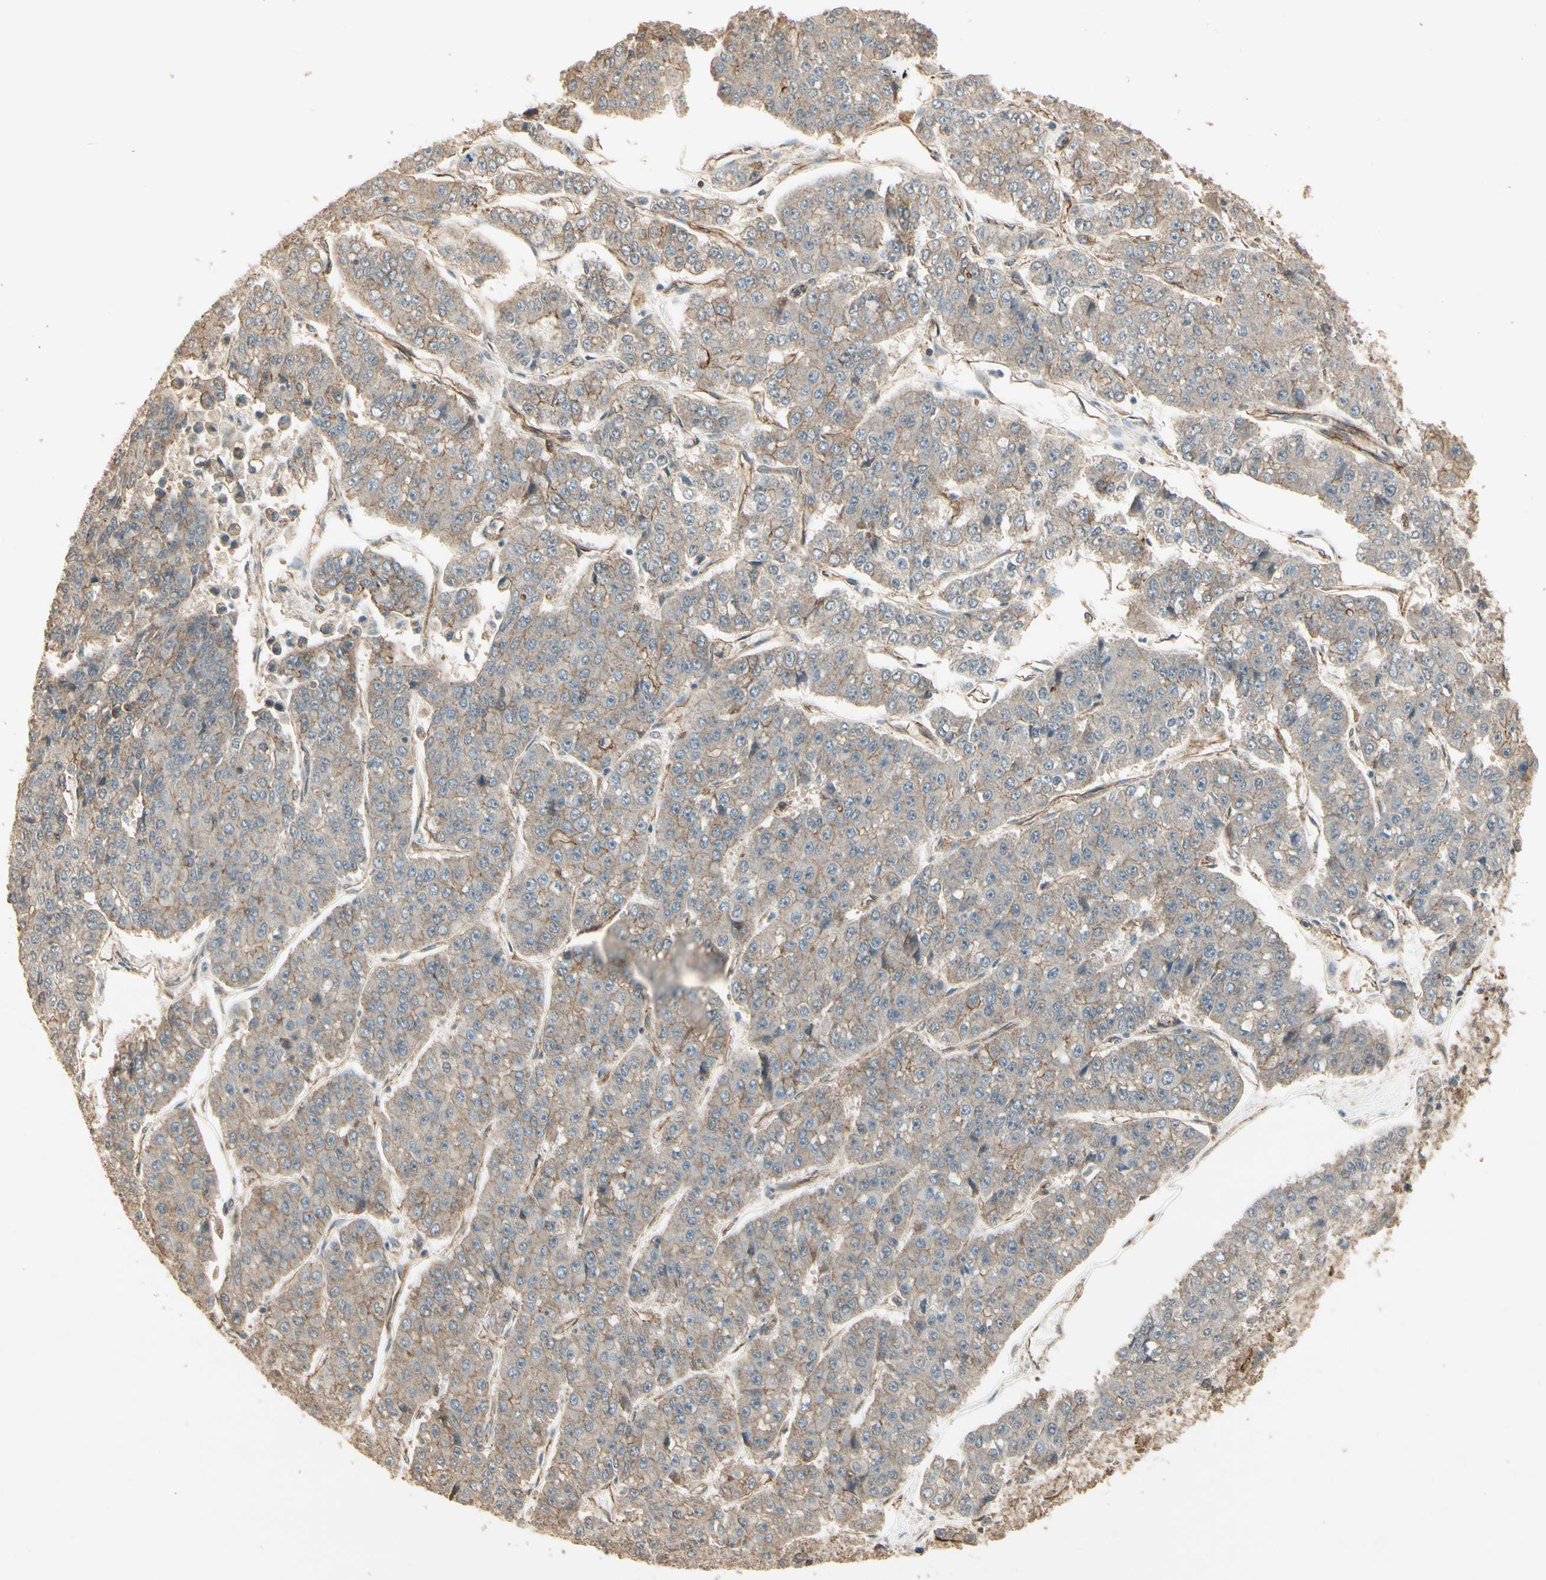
{"staining": {"intensity": "weak", "quantity": "25%-75%", "location": "cytoplasmic/membranous"}, "tissue": "pancreatic cancer", "cell_type": "Tumor cells", "image_type": "cancer", "snomed": [{"axis": "morphology", "description": "Adenocarcinoma, NOS"}, {"axis": "topography", "description": "Pancreas"}], "caption": "Immunohistochemistry (IHC) photomicrograph of neoplastic tissue: human adenocarcinoma (pancreatic) stained using immunohistochemistry (IHC) exhibits low levels of weak protein expression localized specifically in the cytoplasmic/membranous of tumor cells, appearing as a cytoplasmic/membranous brown color.", "gene": "RNF180", "patient": {"sex": "male", "age": 50}}